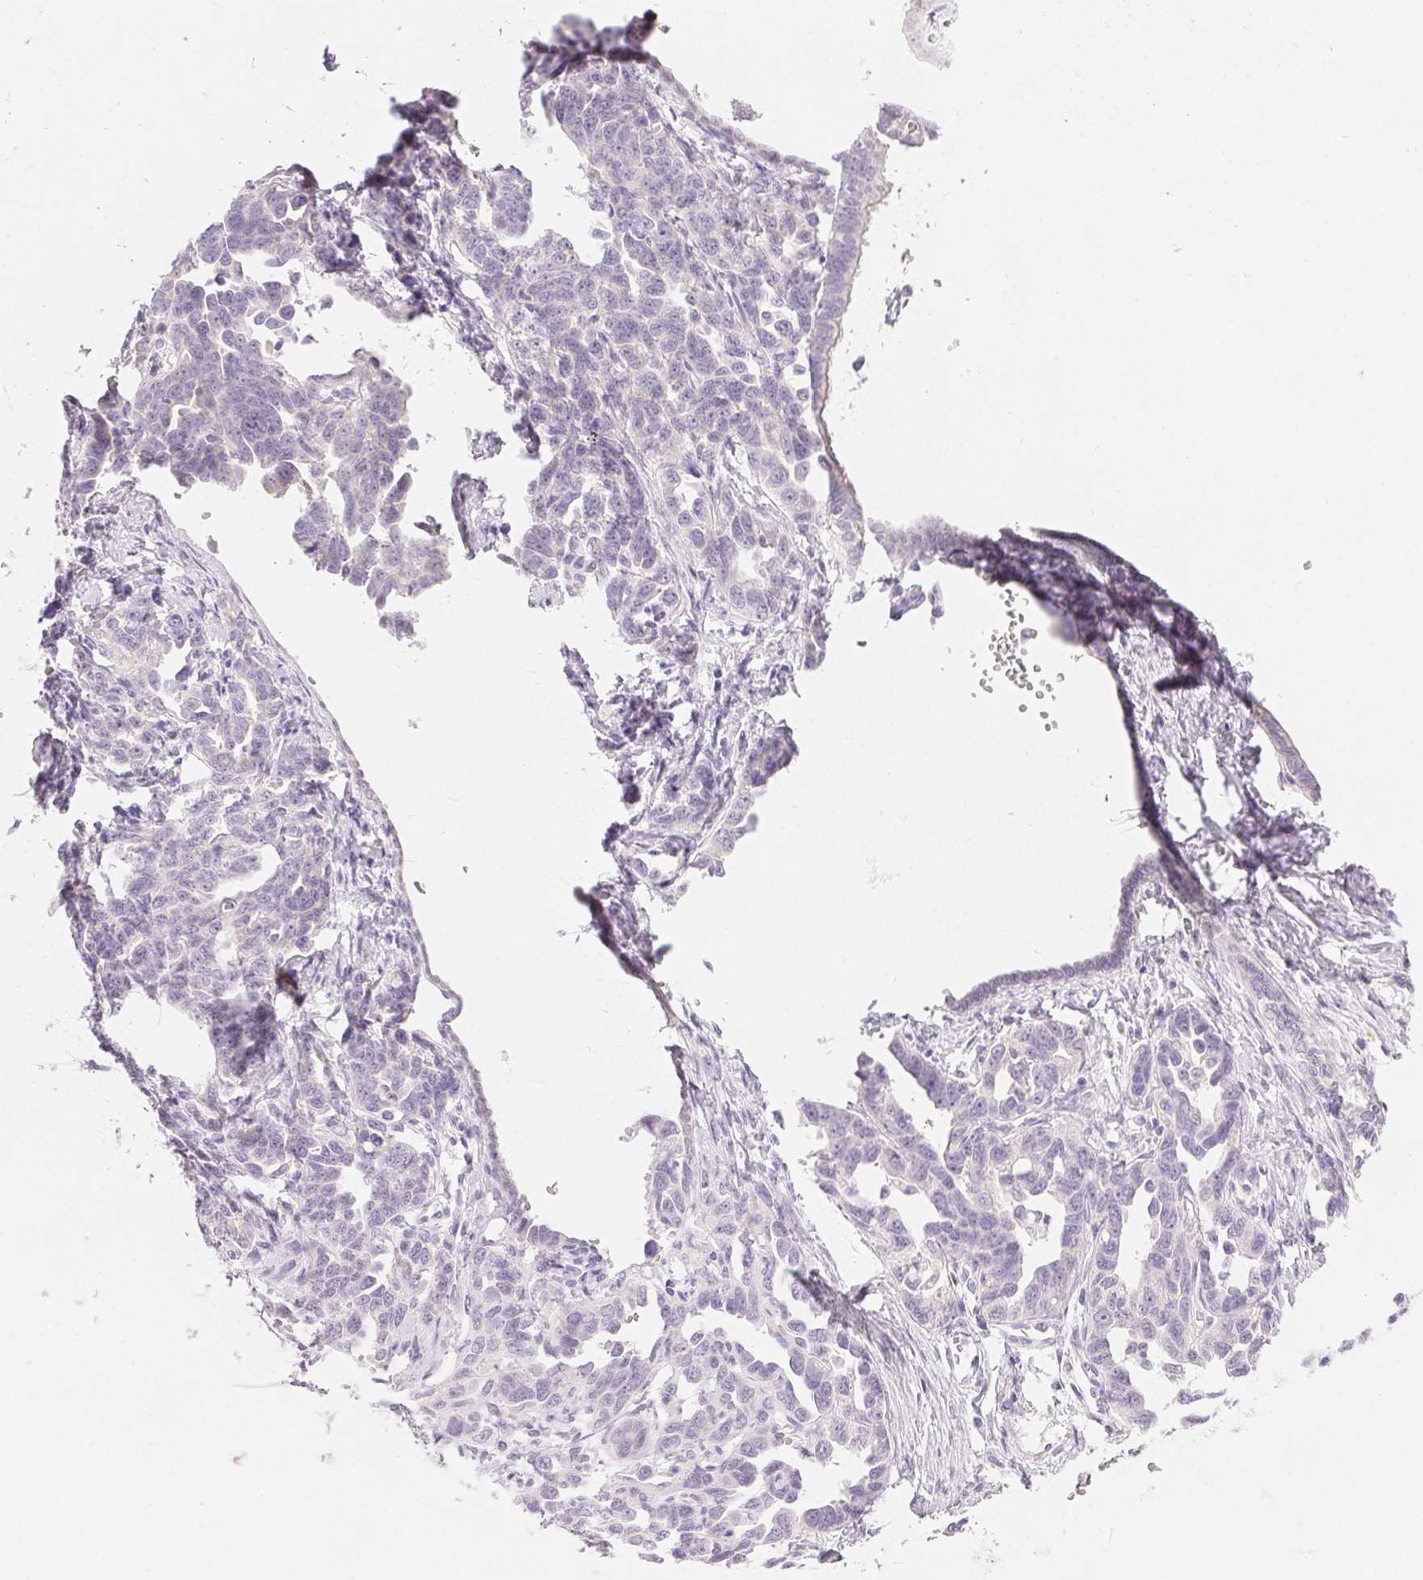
{"staining": {"intensity": "negative", "quantity": "none", "location": "none"}, "tissue": "ovarian cancer", "cell_type": "Tumor cells", "image_type": "cancer", "snomed": [{"axis": "morphology", "description": "Cystadenocarcinoma, serous, NOS"}, {"axis": "topography", "description": "Ovary"}], "caption": "This histopathology image is of ovarian cancer stained with immunohistochemistry to label a protein in brown with the nuclei are counter-stained blue. There is no staining in tumor cells.", "gene": "SFTPD", "patient": {"sex": "female", "age": 69}}